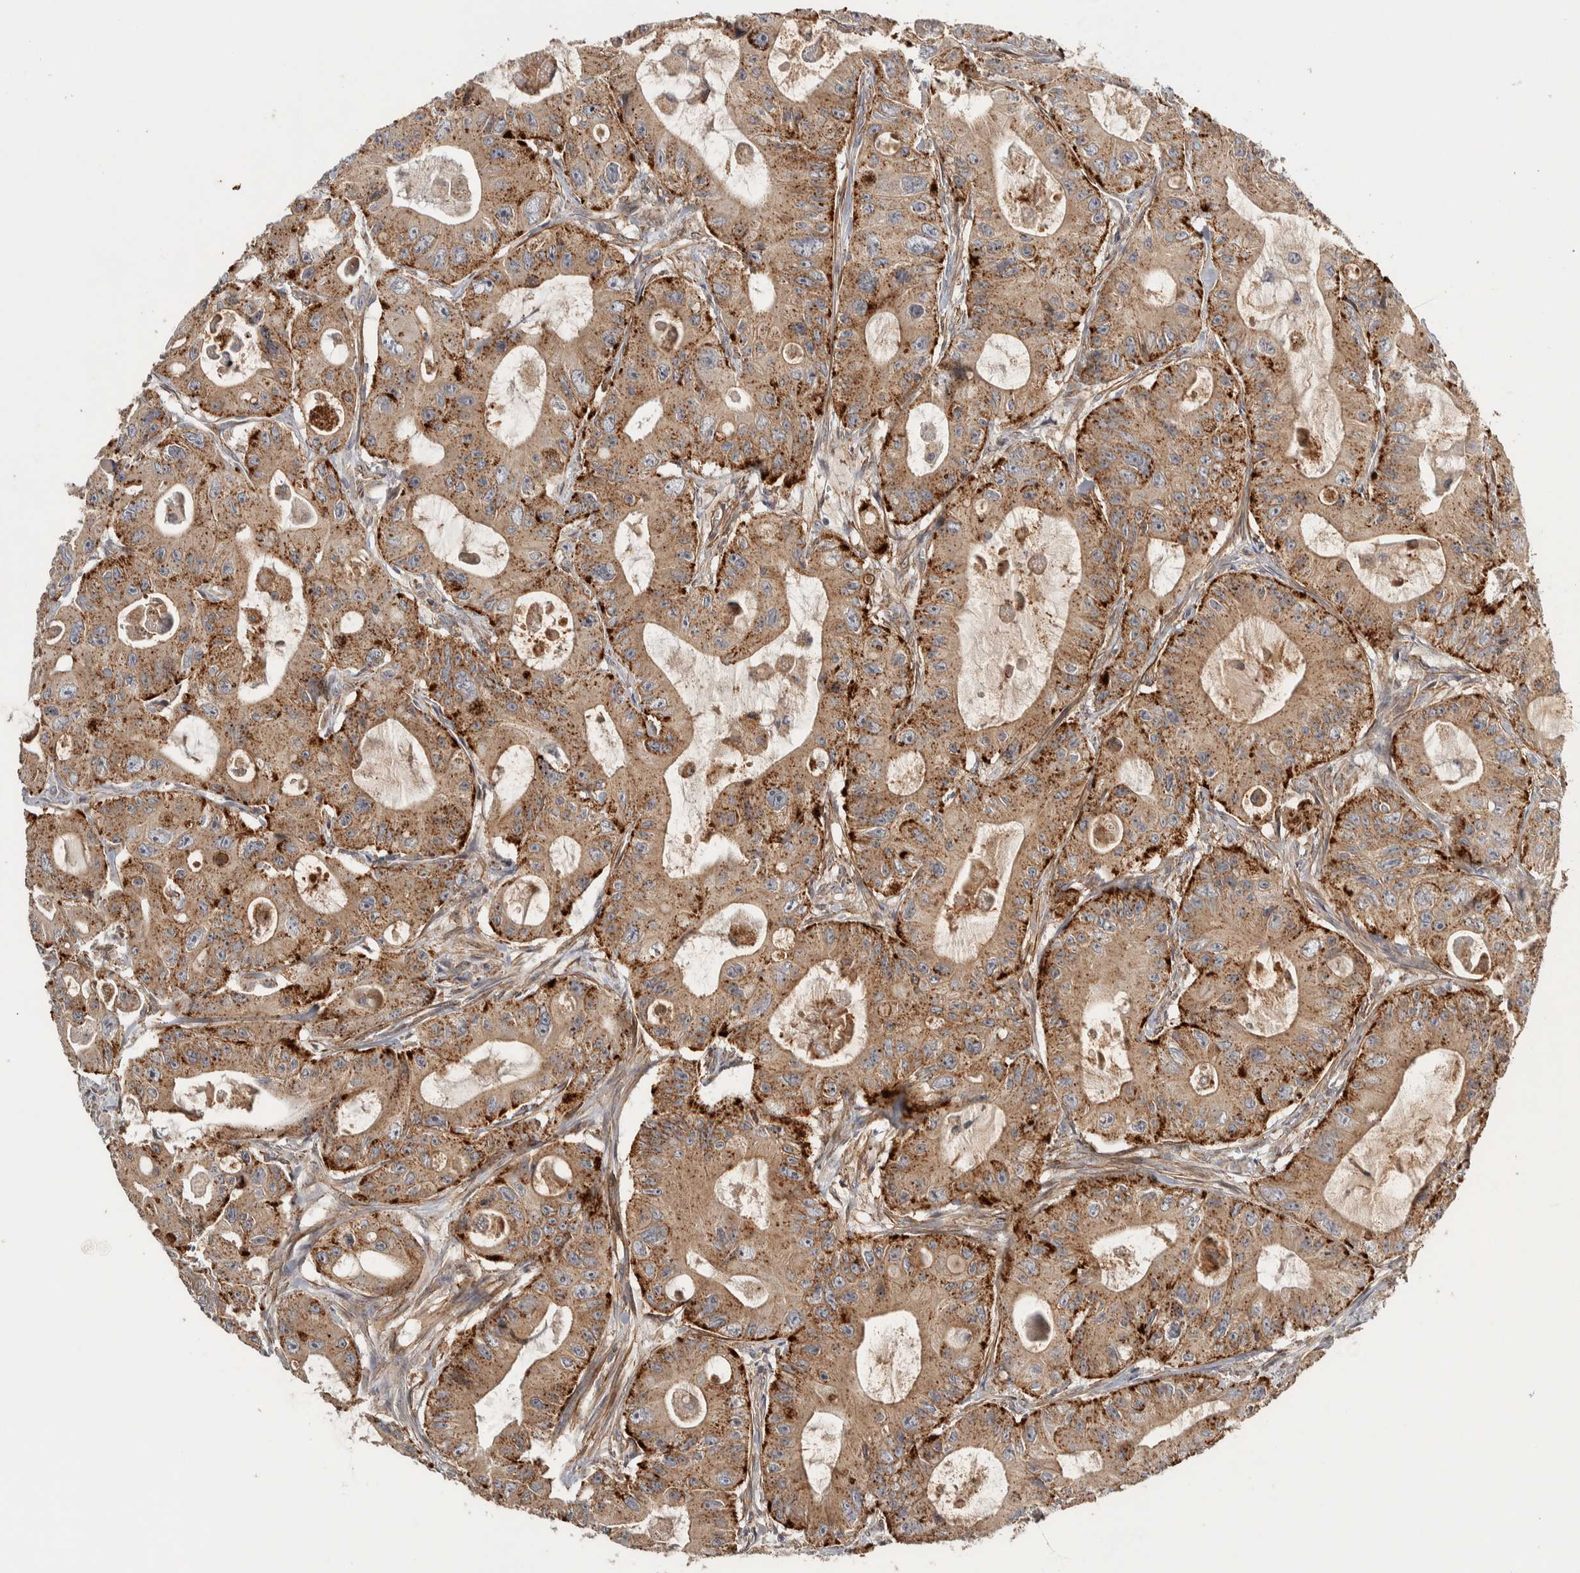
{"staining": {"intensity": "moderate", "quantity": ">75%", "location": "cytoplasmic/membranous"}, "tissue": "colorectal cancer", "cell_type": "Tumor cells", "image_type": "cancer", "snomed": [{"axis": "morphology", "description": "Adenocarcinoma, NOS"}, {"axis": "topography", "description": "Colon"}], "caption": "Adenocarcinoma (colorectal) stained with DAB immunohistochemistry (IHC) reveals medium levels of moderate cytoplasmic/membranous expression in approximately >75% of tumor cells.", "gene": "TBC1D31", "patient": {"sex": "female", "age": 46}}